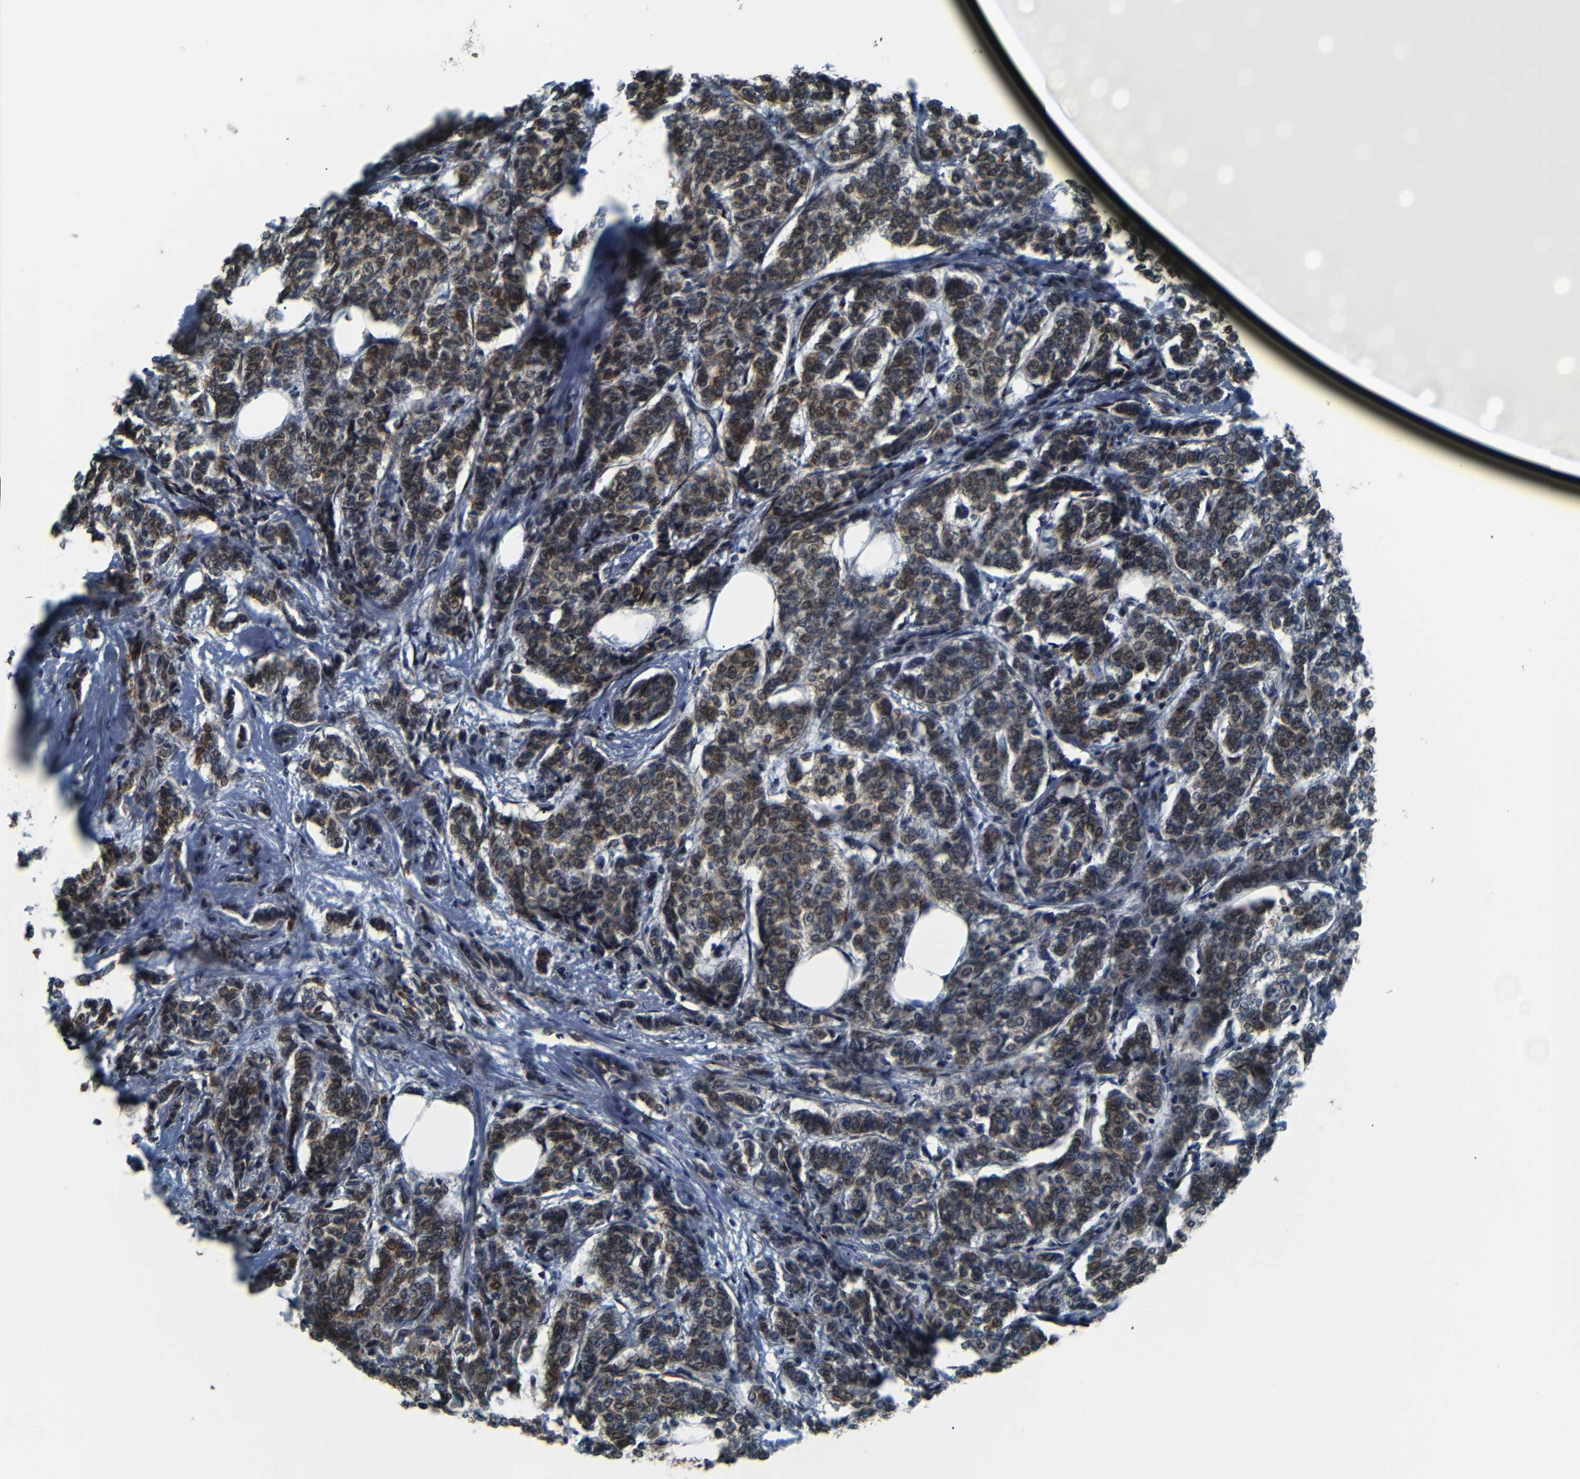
{"staining": {"intensity": "moderate", "quantity": ">75%", "location": "cytoplasmic/membranous,nuclear"}, "tissue": "breast cancer", "cell_type": "Tumor cells", "image_type": "cancer", "snomed": [{"axis": "morphology", "description": "Lobular carcinoma"}, {"axis": "topography", "description": "Breast"}], "caption": "High-magnification brightfield microscopy of lobular carcinoma (breast) stained with DAB (3,3'-diaminobenzidine) (brown) and counterstained with hematoxylin (blue). tumor cells exhibit moderate cytoplasmic/membranous and nuclear positivity is identified in approximately>75% of cells.", "gene": "AKAP9", "patient": {"sex": "female", "age": 60}}